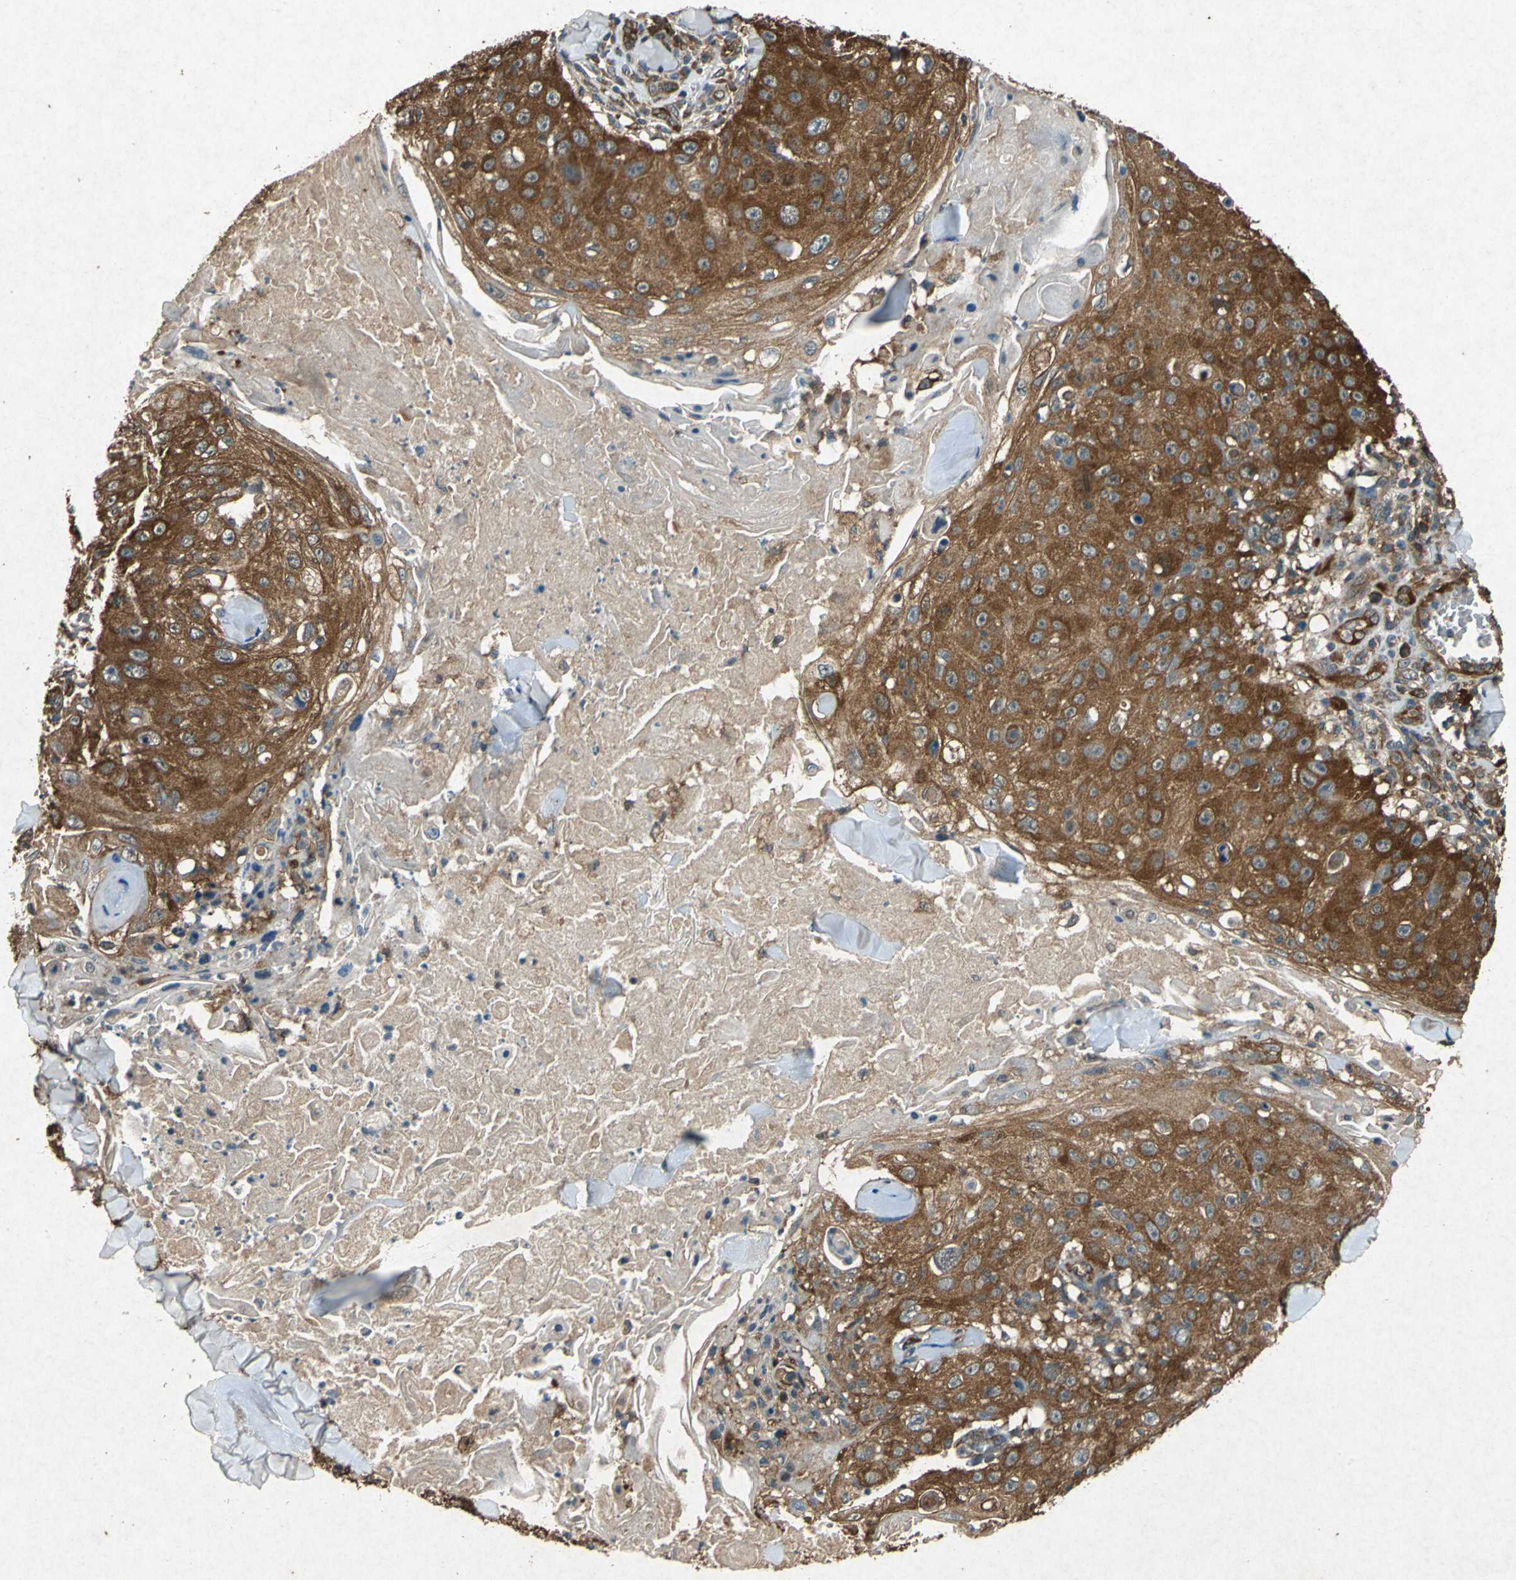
{"staining": {"intensity": "strong", "quantity": ">75%", "location": "cytoplasmic/membranous"}, "tissue": "skin cancer", "cell_type": "Tumor cells", "image_type": "cancer", "snomed": [{"axis": "morphology", "description": "Squamous cell carcinoma, NOS"}, {"axis": "topography", "description": "Skin"}], "caption": "Skin cancer was stained to show a protein in brown. There is high levels of strong cytoplasmic/membranous staining in about >75% of tumor cells.", "gene": "HSP90AB1", "patient": {"sex": "male", "age": 86}}